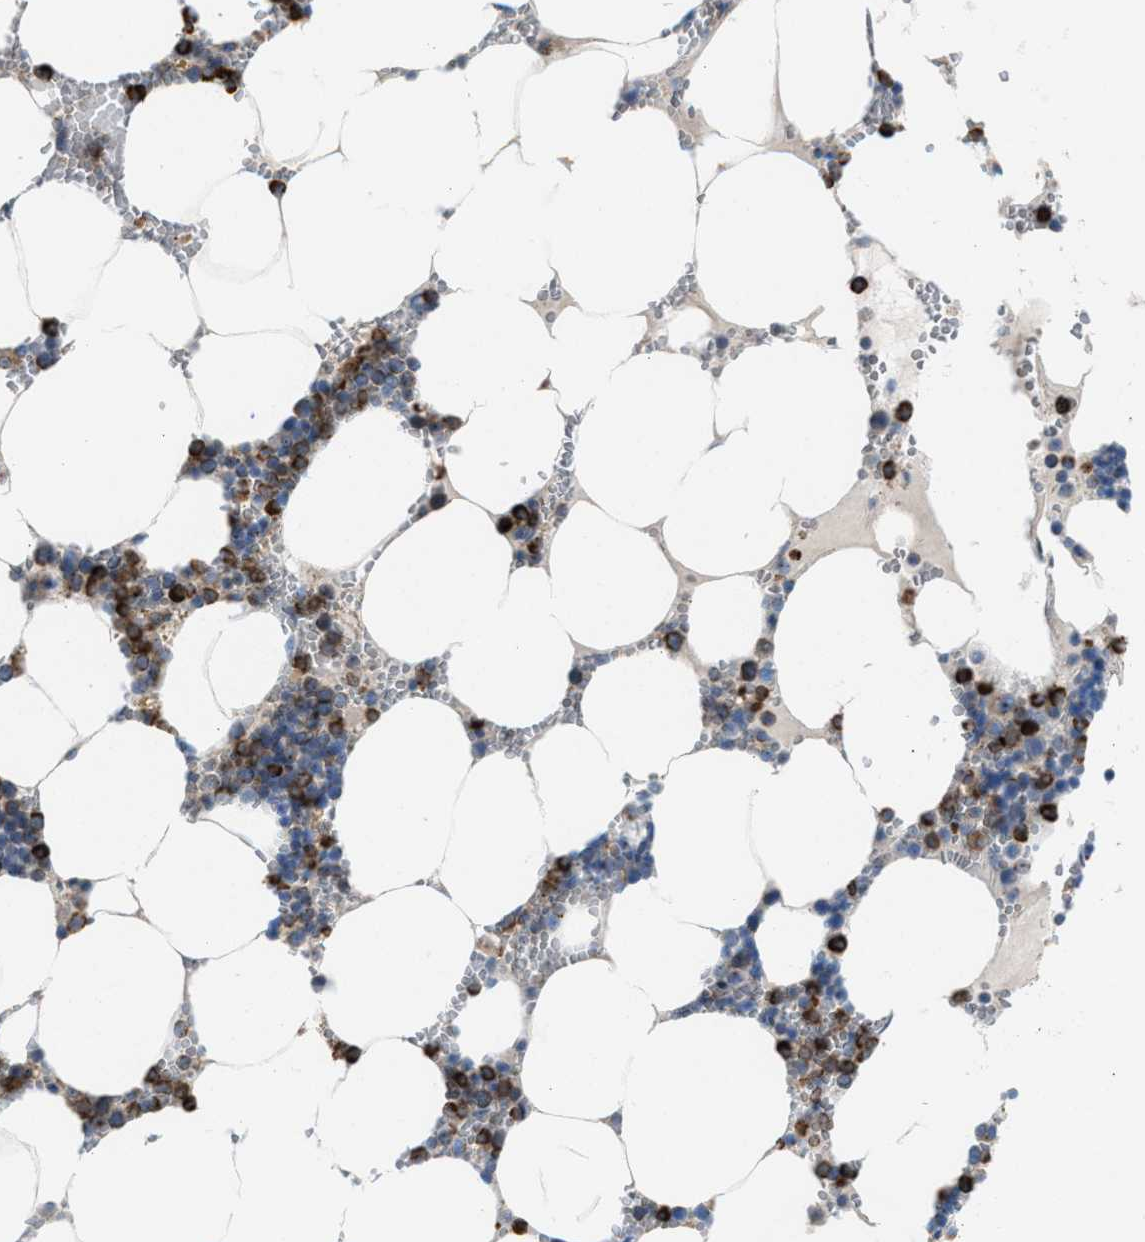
{"staining": {"intensity": "strong", "quantity": "<25%", "location": "cytoplasmic/membranous"}, "tissue": "bone marrow", "cell_type": "Hematopoietic cells", "image_type": "normal", "snomed": [{"axis": "morphology", "description": "Normal tissue, NOS"}, {"axis": "topography", "description": "Bone marrow"}], "caption": "Protein staining of benign bone marrow displays strong cytoplasmic/membranous expression in about <25% of hematopoietic cells.", "gene": "TPH1", "patient": {"sex": "male", "age": 70}}